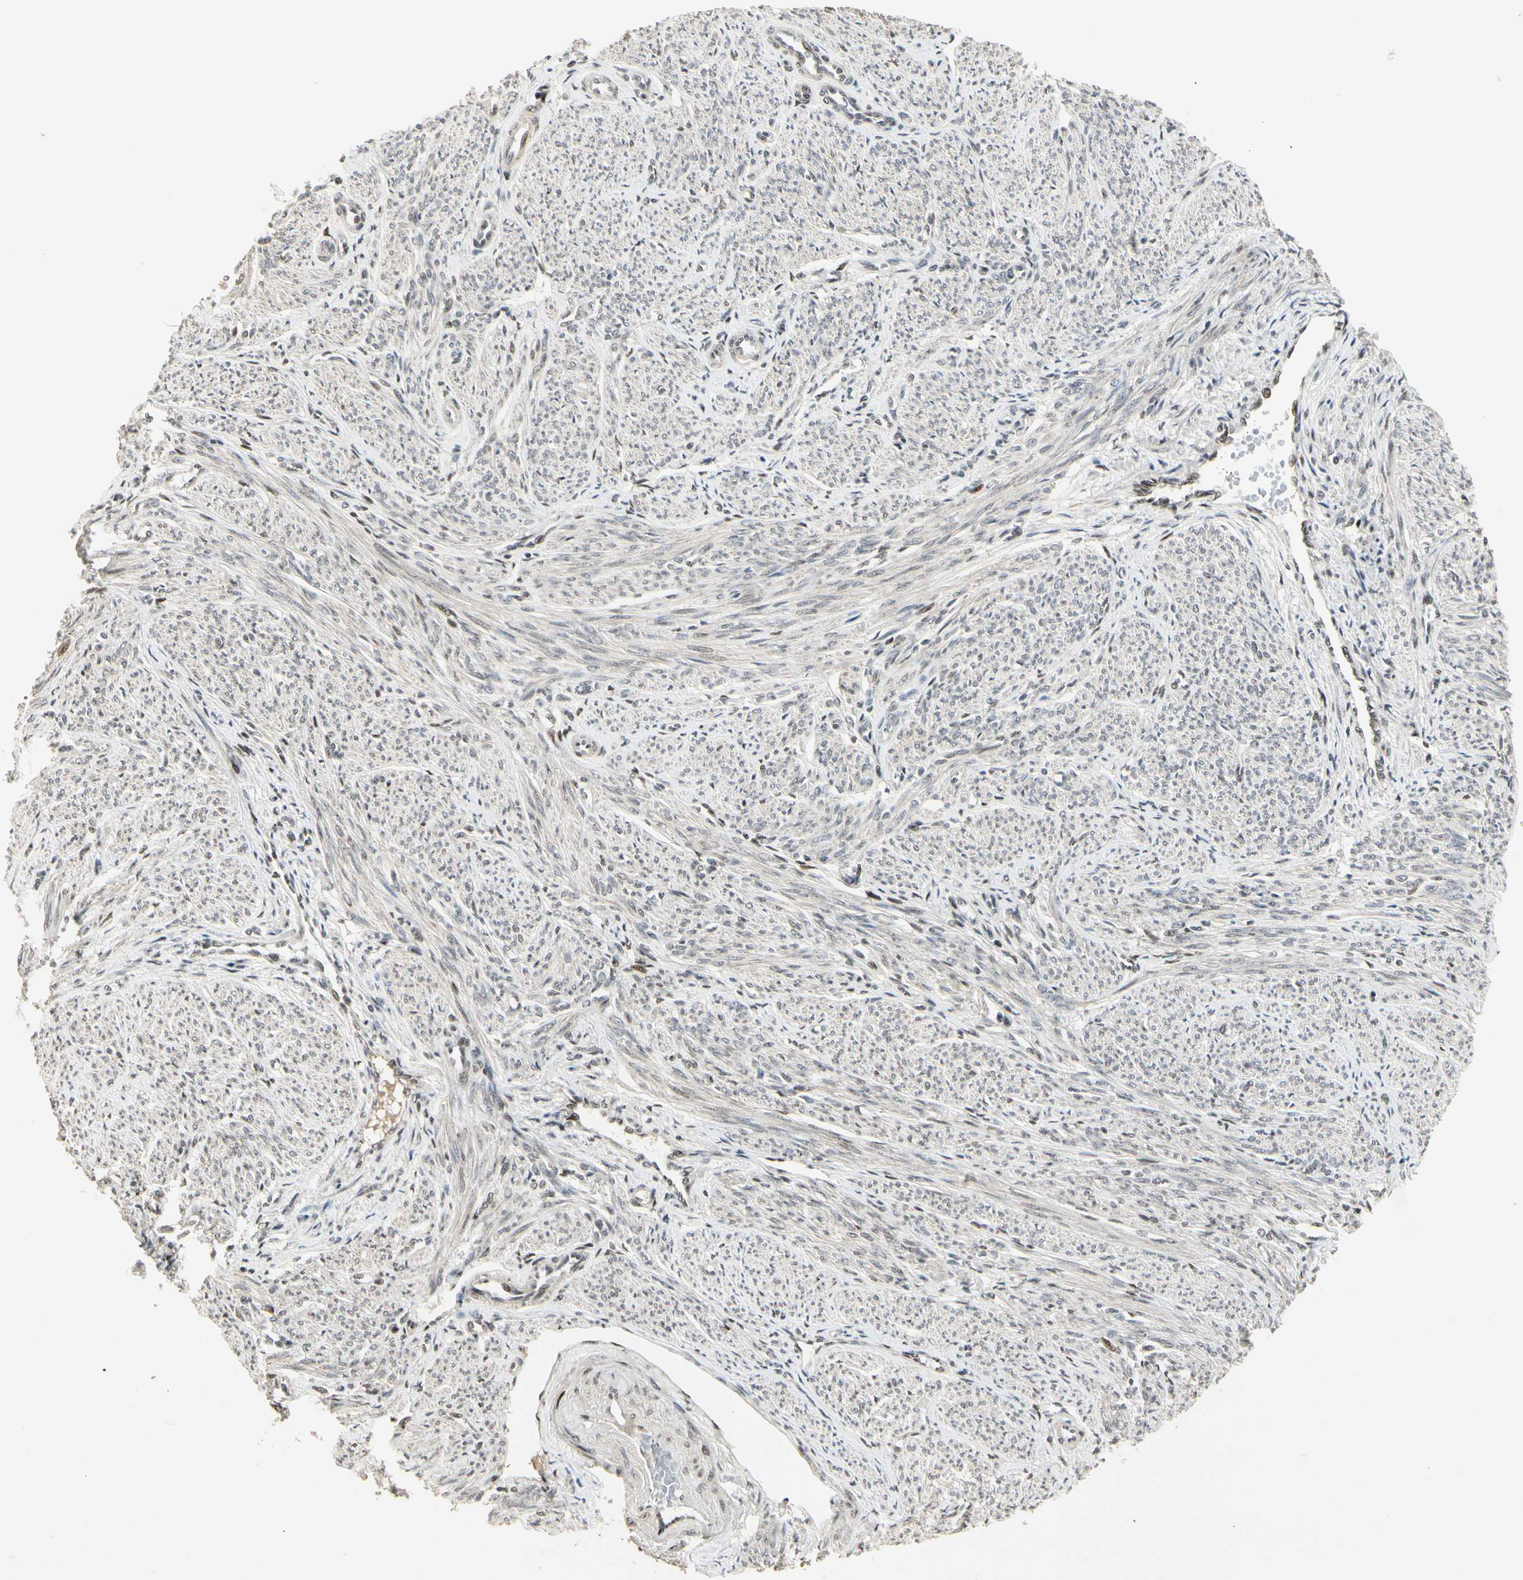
{"staining": {"intensity": "moderate", "quantity": ">75%", "location": "cytoplasmic/membranous,nuclear"}, "tissue": "smooth muscle", "cell_type": "Smooth muscle cells", "image_type": "normal", "snomed": [{"axis": "morphology", "description": "Normal tissue, NOS"}, {"axis": "topography", "description": "Smooth muscle"}], "caption": "Smooth muscle cells display moderate cytoplasmic/membranous,nuclear staining in approximately >75% of cells in benign smooth muscle.", "gene": "FOXJ2", "patient": {"sex": "female", "age": 65}}